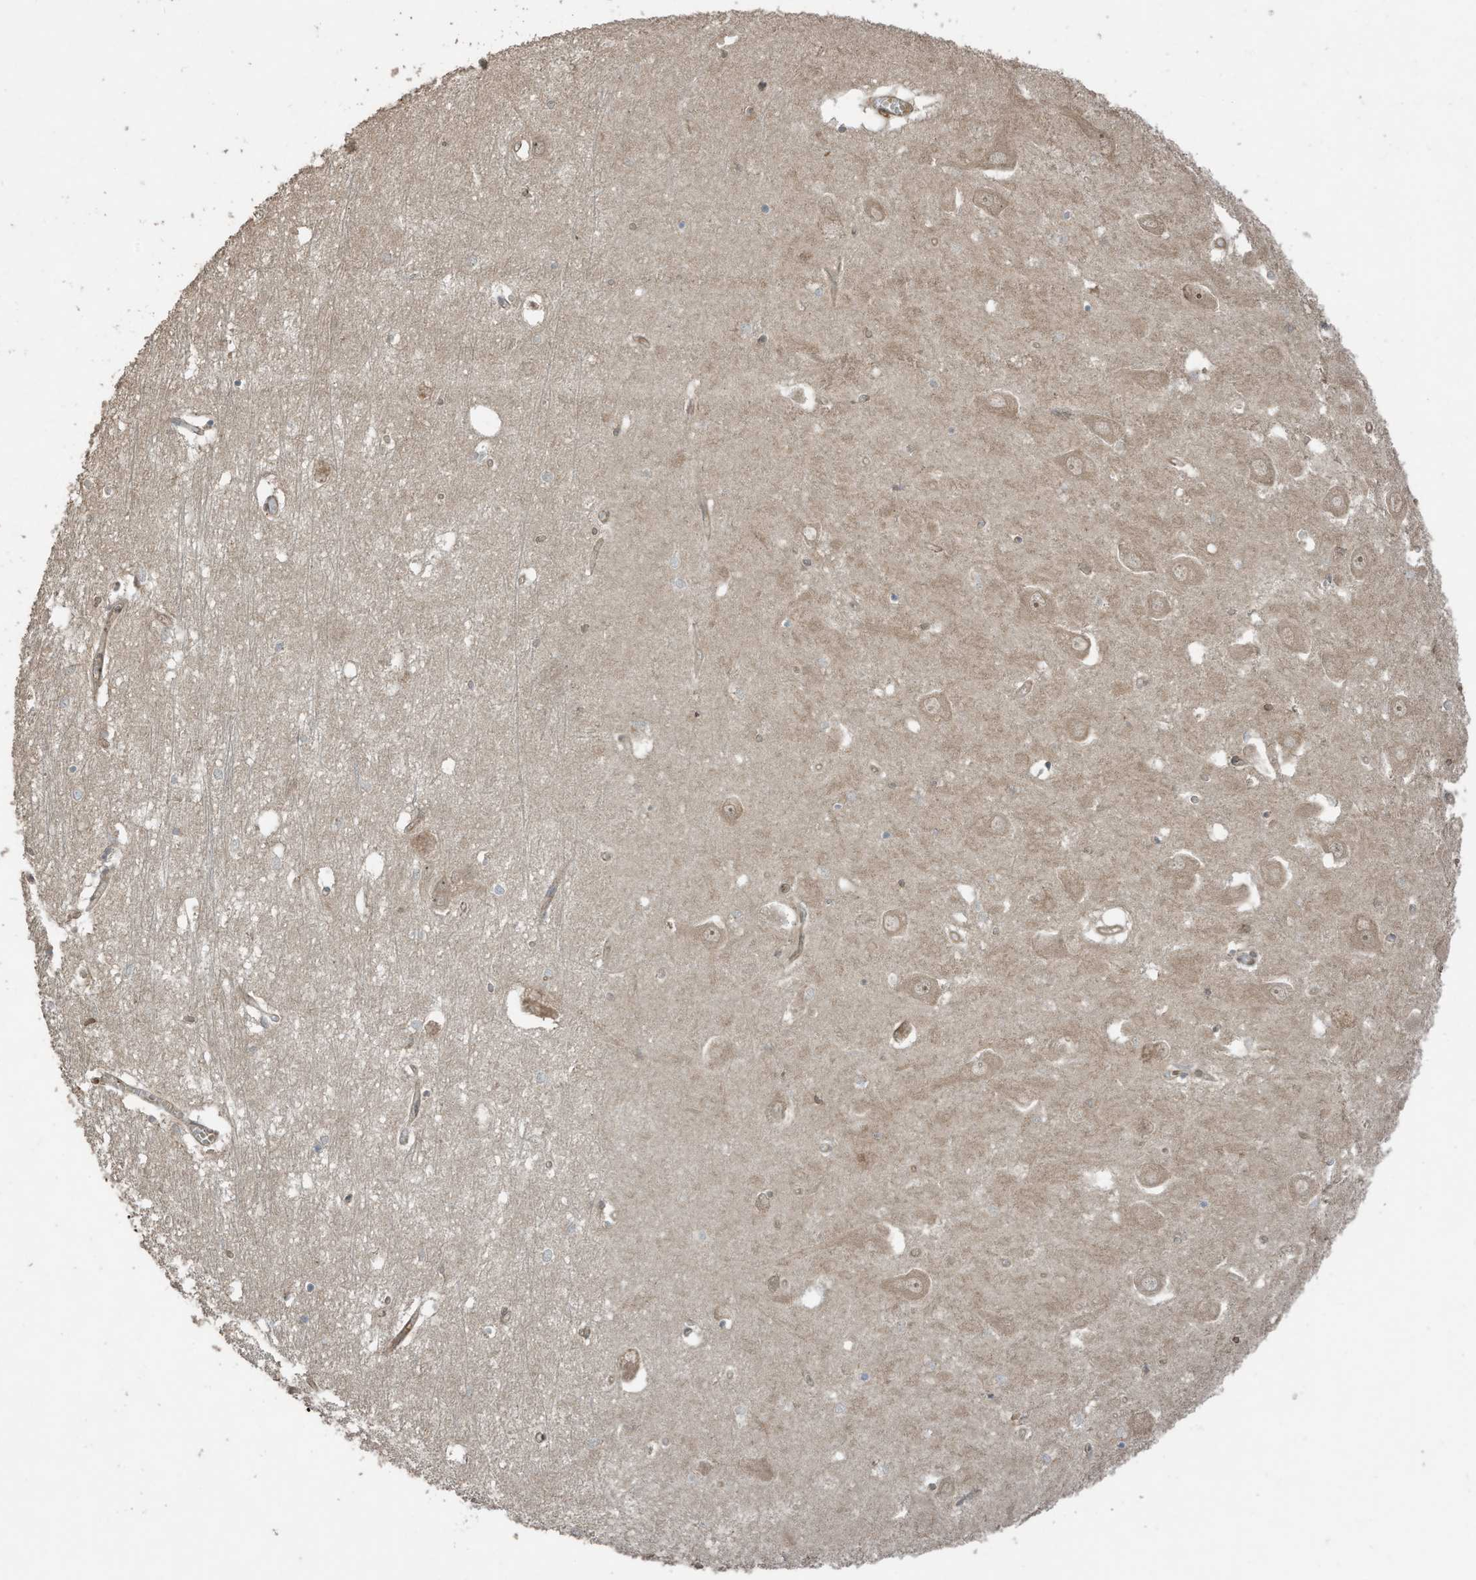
{"staining": {"intensity": "negative", "quantity": "none", "location": "none"}, "tissue": "hippocampus", "cell_type": "Glial cells", "image_type": "normal", "snomed": [{"axis": "morphology", "description": "Normal tissue, NOS"}, {"axis": "topography", "description": "Hippocampus"}], "caption": "This is an IHC micrograph of normal human hippocampus. There is no expression in glial cells.", "gene": "ZNF653", "patient": {"sex": "male", "age": 70}}